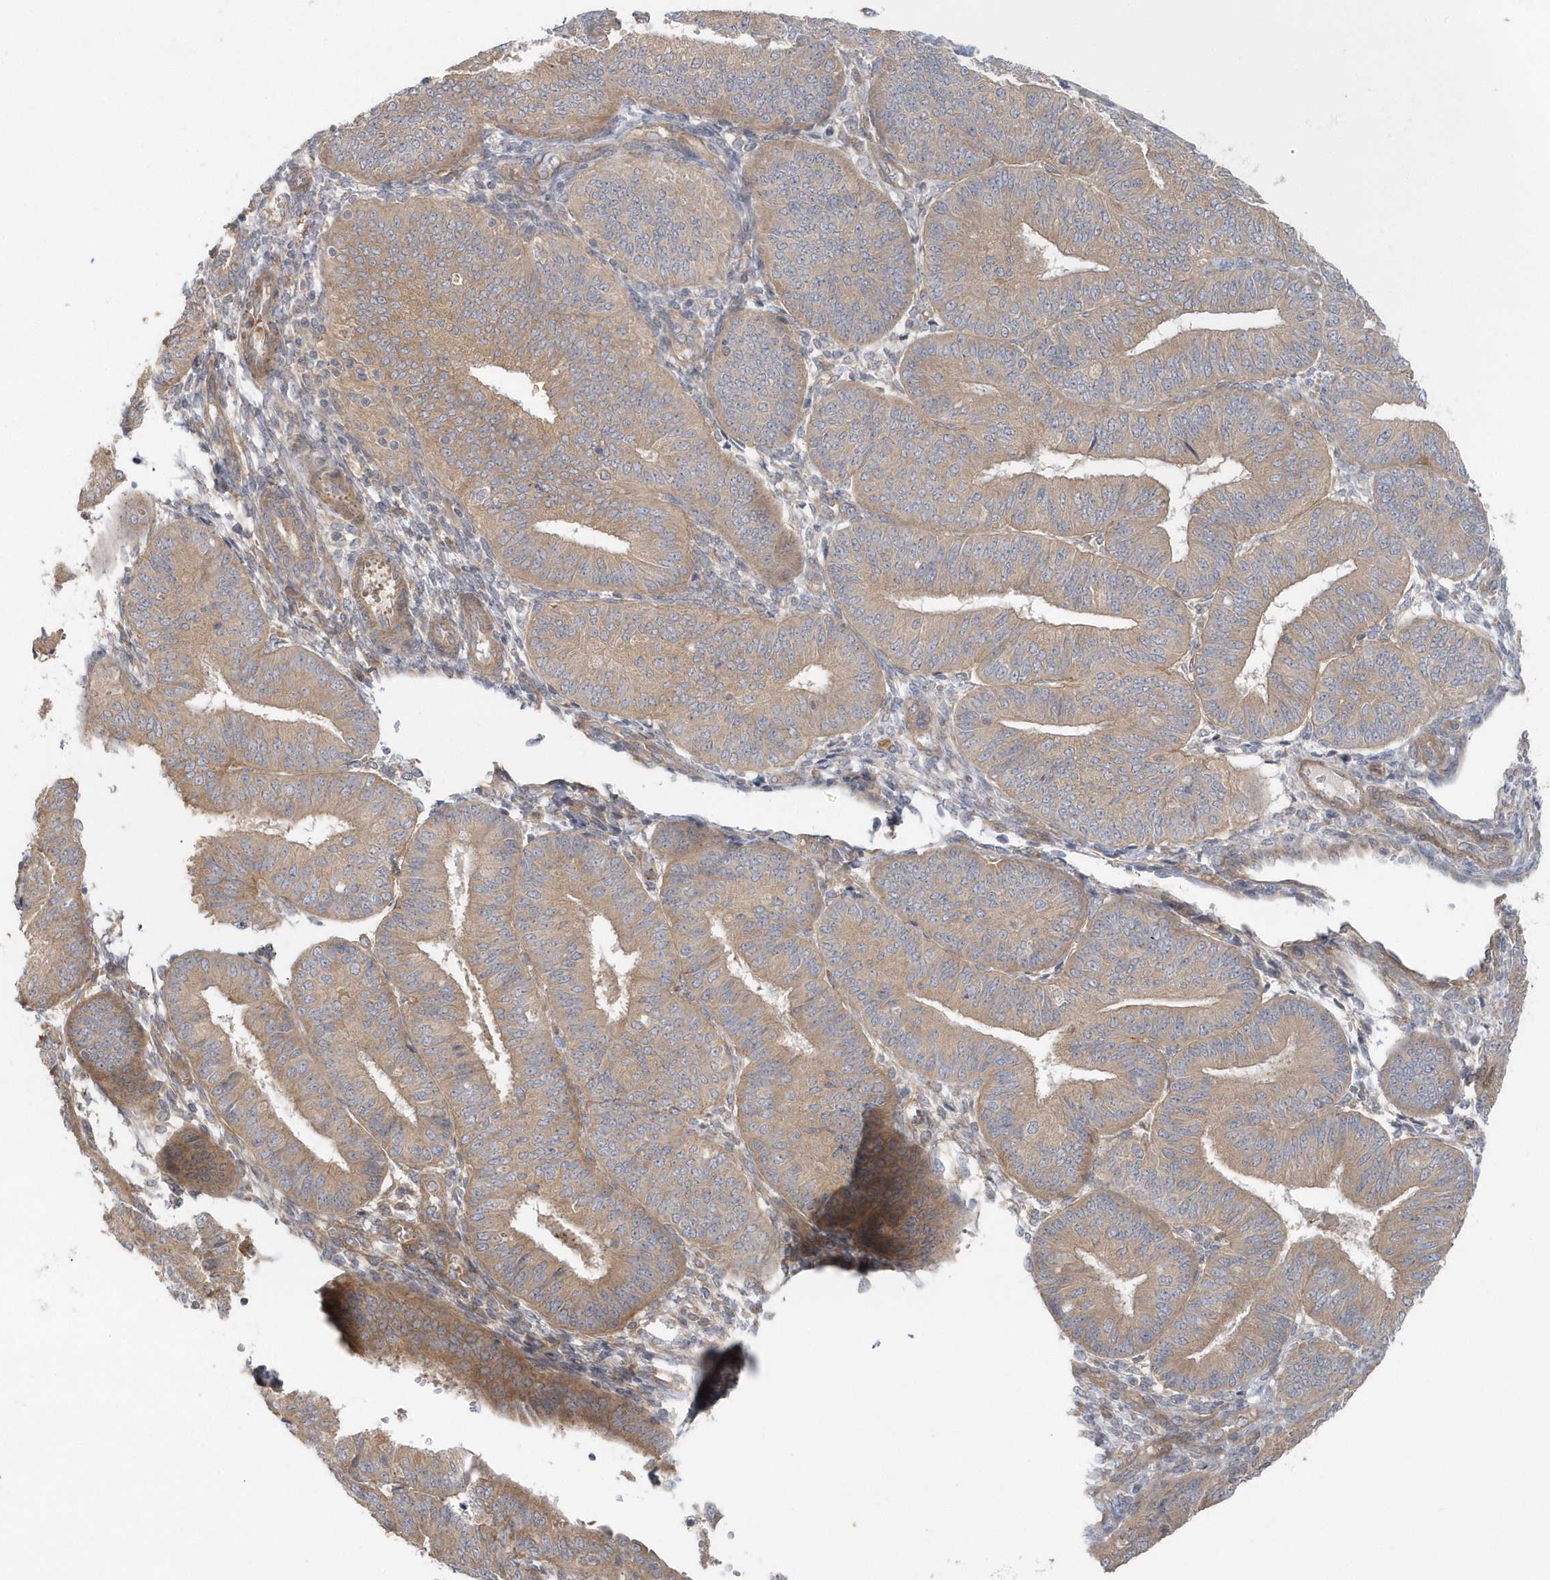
{"staining": {"intensity": "weak", "quantity": ">75%", "location": "cytoplasmic/membranous"}, "tissue": "endometrial cancer", "cell_type": "Tumor cells", "image_type": "cancer", "snomed": [{"axis": "morphology", "description": "Adenocarcinoma, NOS"}, {"axis": "topography", "description": "Endometrium"}], "caption": "About >75% of tumor cells in human adenocarcinoma (endometrial) show weak cytoplasmic/membranous protein expression as visualized by brown immunohistochemical staining.", "gene": "ACTR1A", "patient": {"sex": "female", "age": 58}}